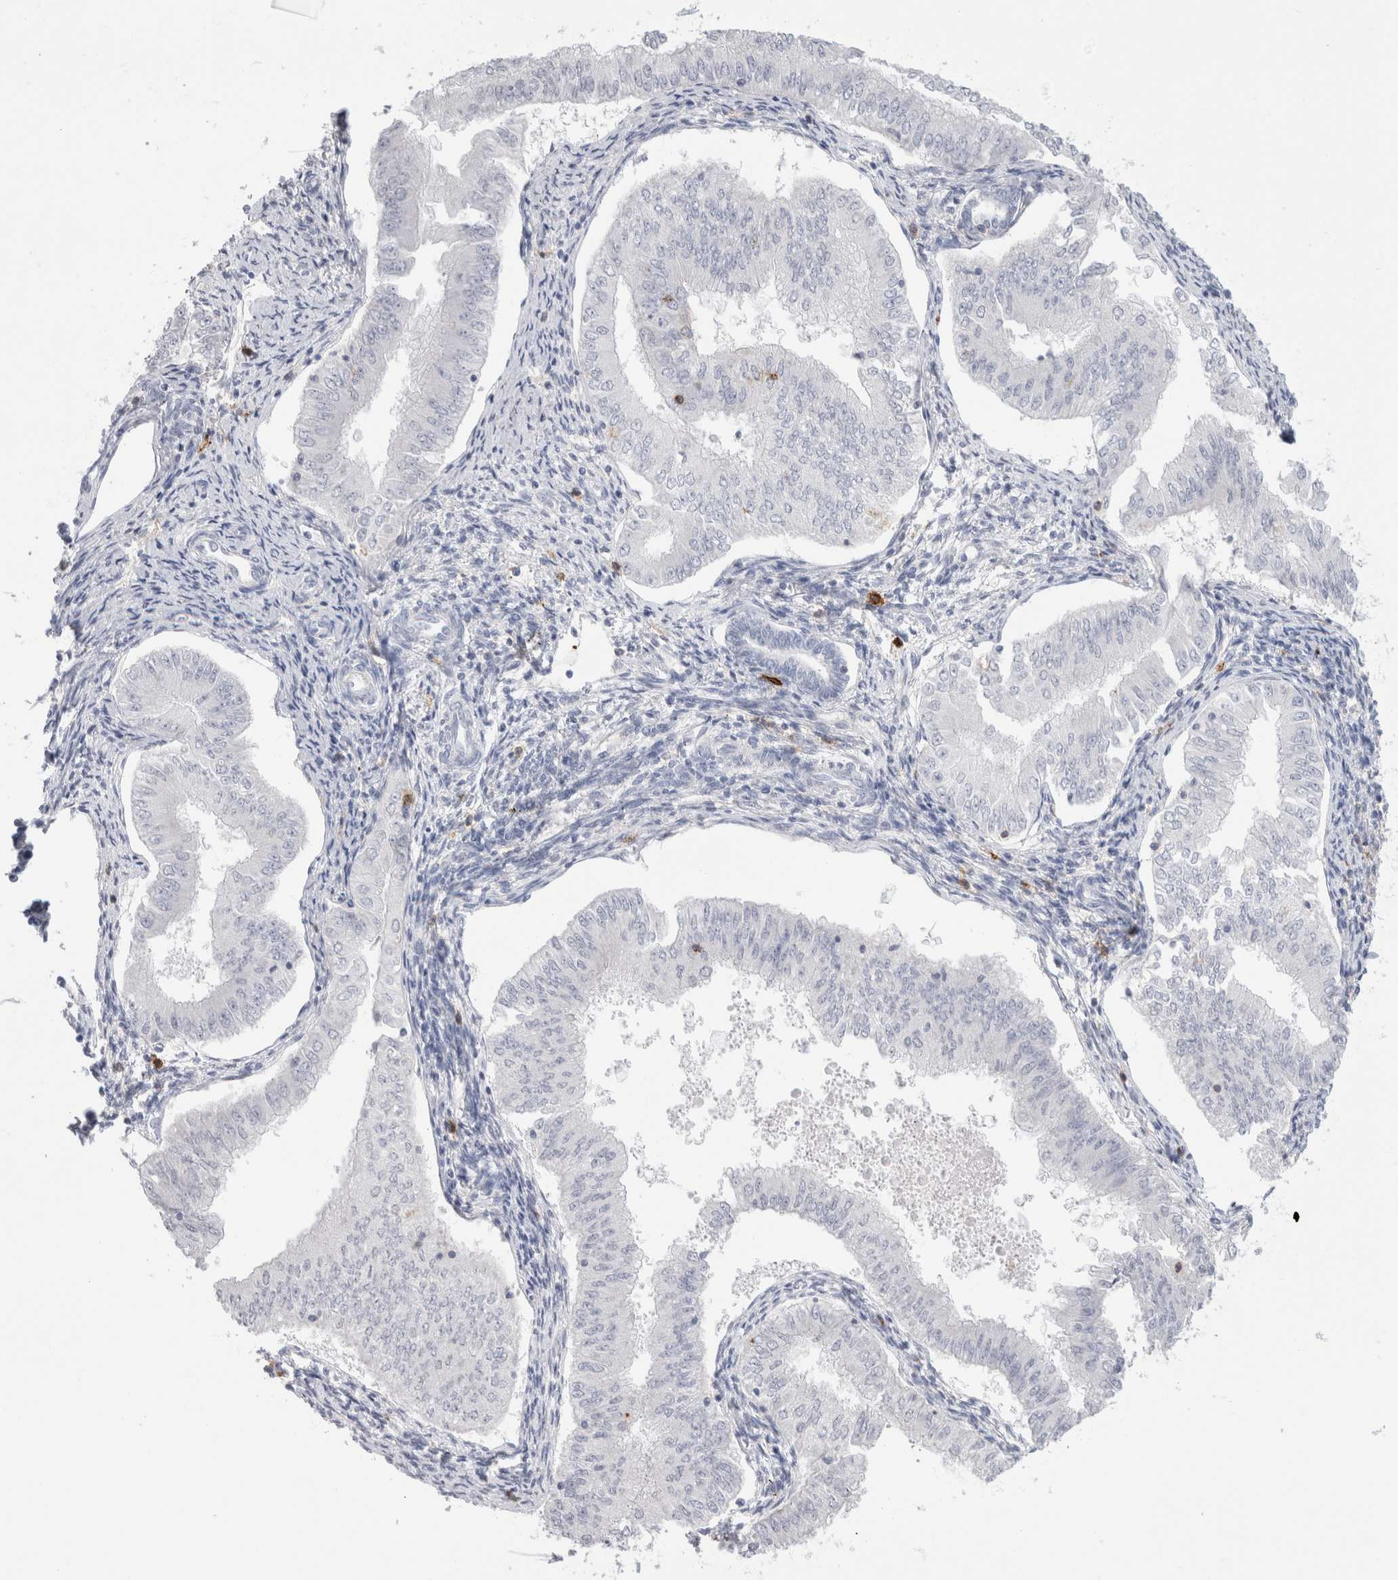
{"staining": {"intensity": "negative", "quantity": "none", "location": "none"}, "tissue": "endometrial cancer", "cell_type": "Tumor cells", "image_type": "cancer", "snomed": [{"axis": "morphology", "description": "Normal tissue, NOS"}, {"axis": "morphology", "description": "Adenocarcinoma, NOS"}, {"axis": "topography", "description": "Endometrium"}], "caption": "DAB (3,3'-diaminobenzidine) immunohistochemical staining of endometrial adenocarcinoma shows no significant positivity in tumor cells. Brightfield microscopy of immunohistochemistry (IHC) stained with DAB (3,3'-diaminobenzidine) (brown) and hematoxylin (blue), captured at high magnification.", "gene": "CD38", "patient": {"sex": "female", "age": 53}}